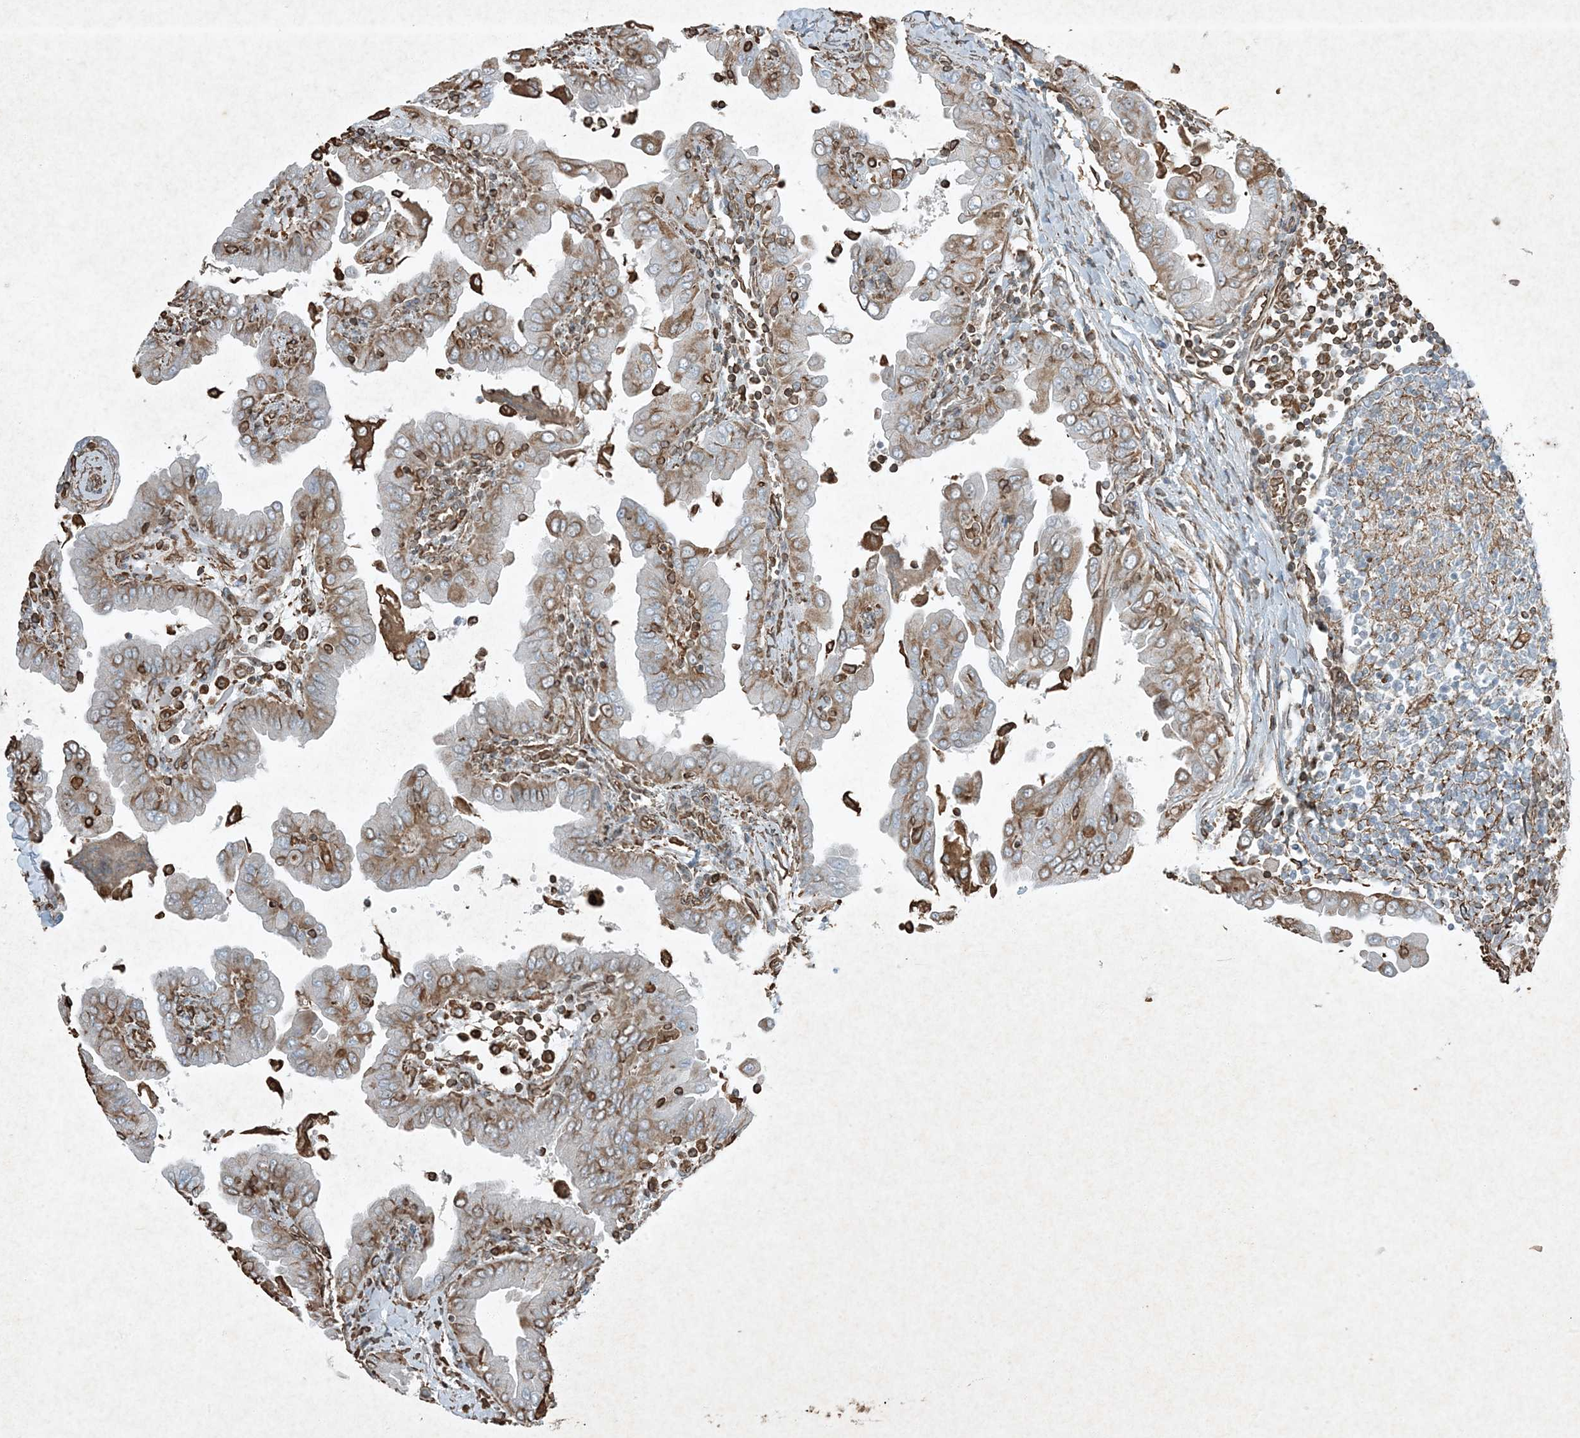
{"staining": {"intensity": "moderate", "quantity": ">75%", "location": "cytoplasmic/membranous"}, "tissue": "thyroid cancer", "cell_type": "Tumor cells", "image_type": "cancer", "snomed": [{"axis": "morphology", "description": "Papillary adenocarcinoma, NOS"}, {"axis": "topography", "description": "Thyroid gland"}], "caption": "The immunohistochemical stain labels moderate cytoplasmic/membranous positivity in tumor cells of papillary adenocarcinoma (thyroid) tissue.", "gene": "RYK", "patient": {"sex": "male", "age": 33}}